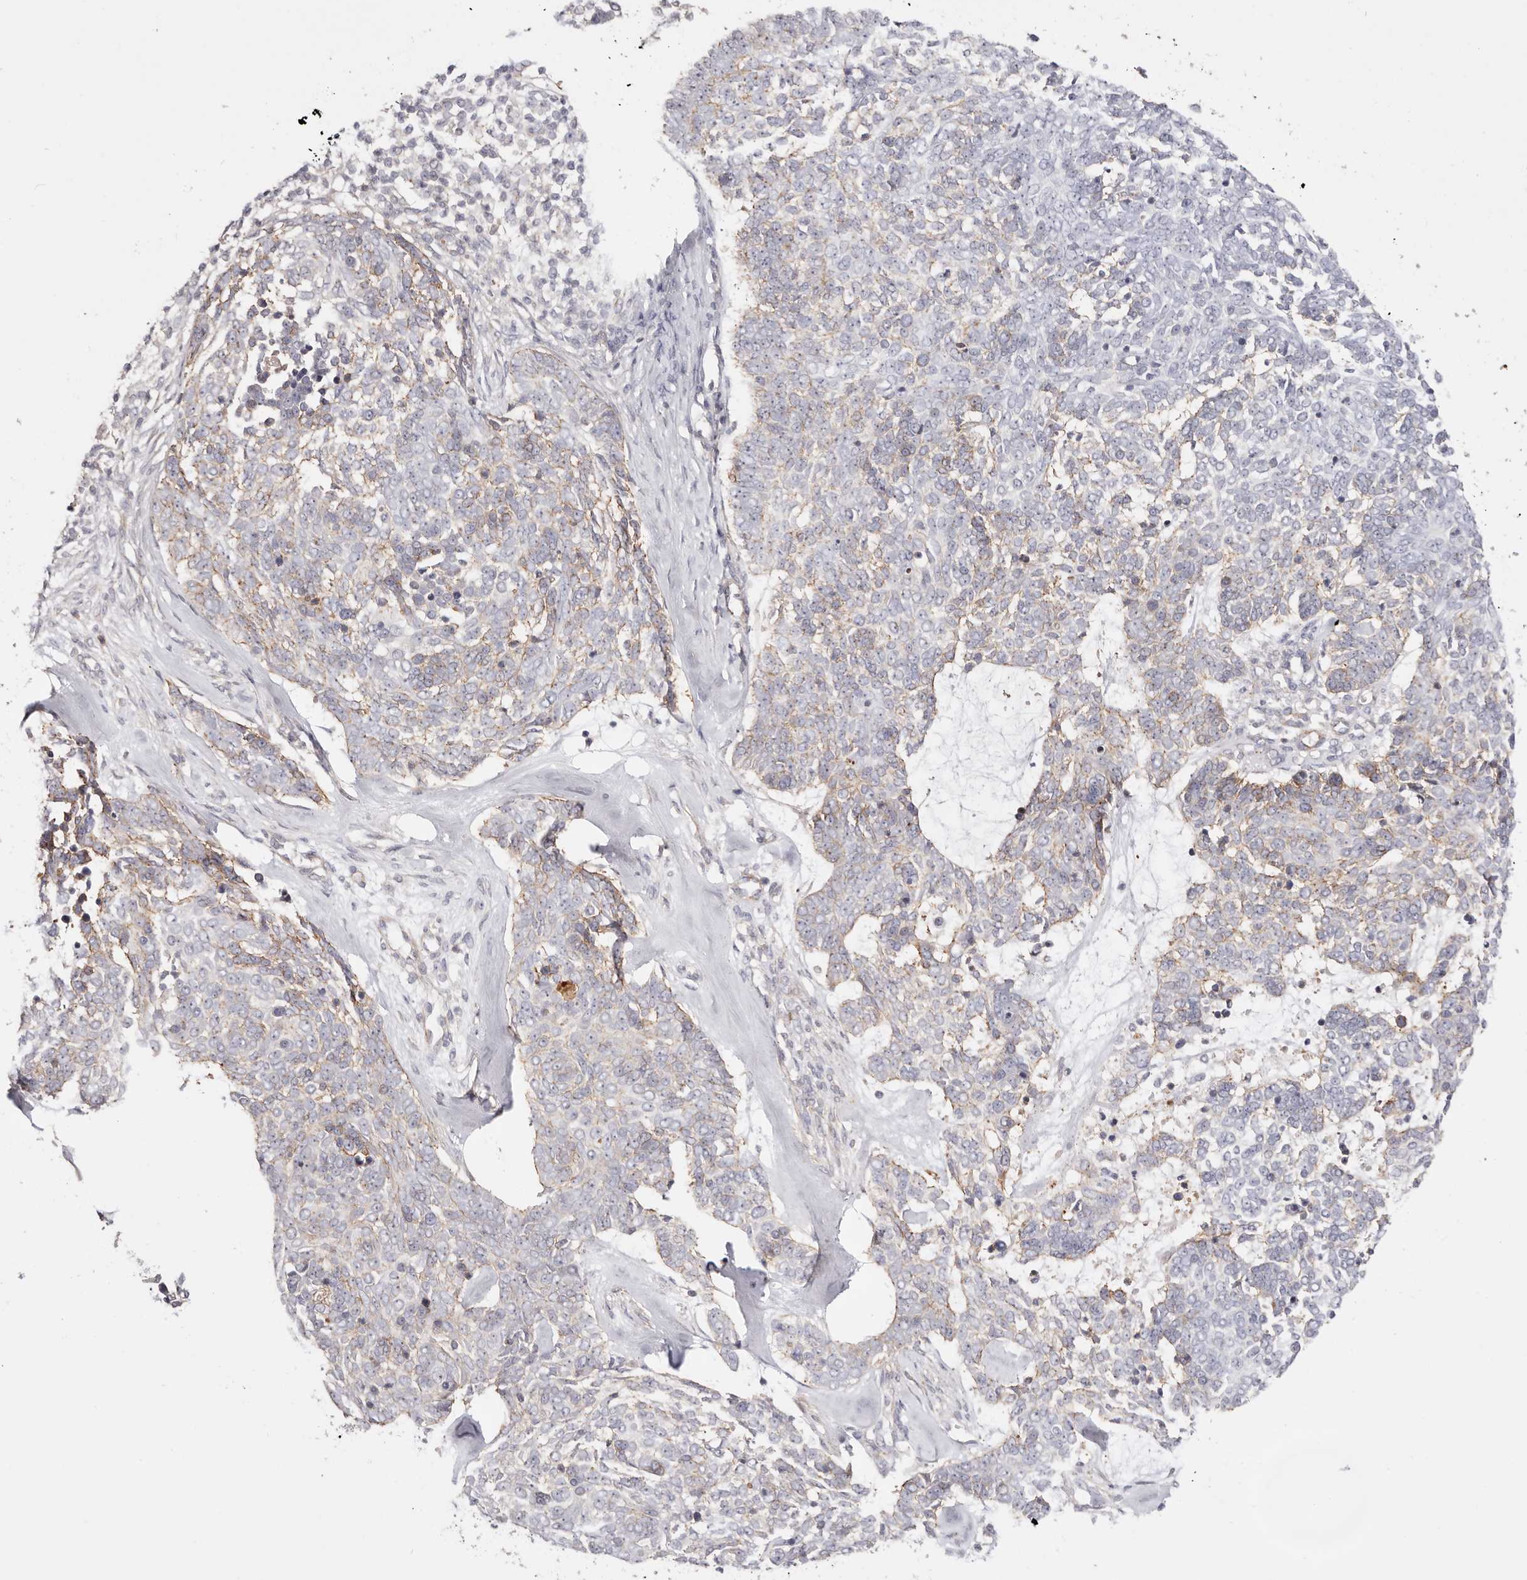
{"staining": {"intensity": "moderate", "quantity": ">75%", "location": "cytoplasmic/membranous"}, "tissue": "skin cancer", "cell_type": "Tumor cells", "image_type": "cancer", "snomed": [{"axis": "morphology", "description": "Basal cell carcinoma"}, {"axis": "topography", "description": "Skin"}], "caption": "Basal cell carcinoma (skin) stained for a protein (brown) shows moderate cytoplasmic/membranous positive positivity in approximately >75% of tumor cells.", "gene": "SLC35B2", "patient": {"sex": "female", "age": 81}}